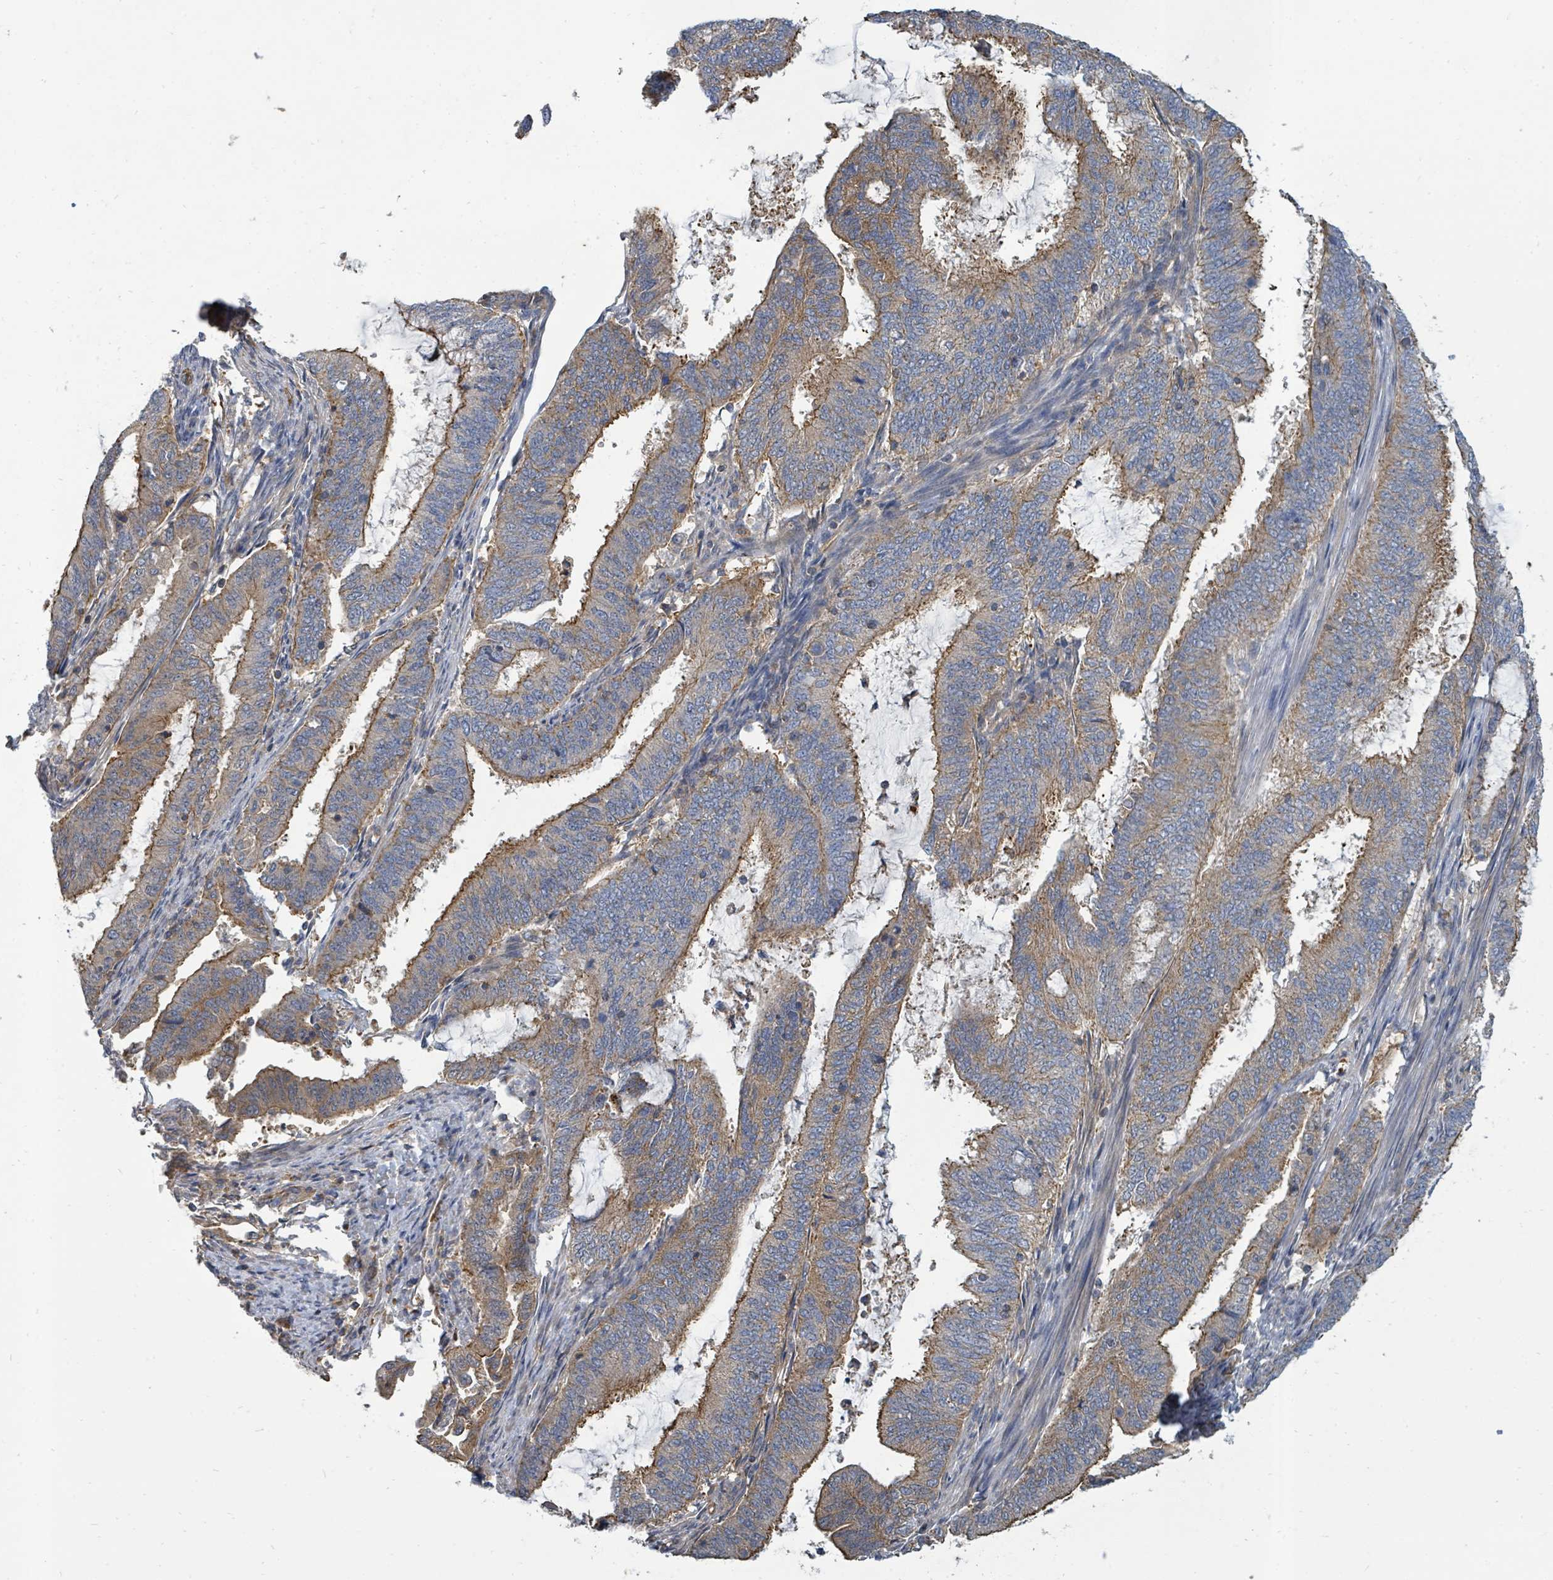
{"staining": {"intensity": "moderate", "quantity": ">75%", "location": "cytoplasmic/membranous"}, "tissue": "endometrial cancer", "cell_type": "Tumor cells", "image_type": "cancer", "snomed": [{"axis": "morphology", "description": "Adenocarcinoma, NOS"}, {"axis": "topography", "description": "Endometrium"}], "caption": "A medium amount of moderate cytoplasmic/membranous staining is appreciated in approximately >75% of tumor cells in adenocarcinoma (endometrial) tissue.", "gene": "BOLA2B", "patient": {"sex": "female", "age": 51}}